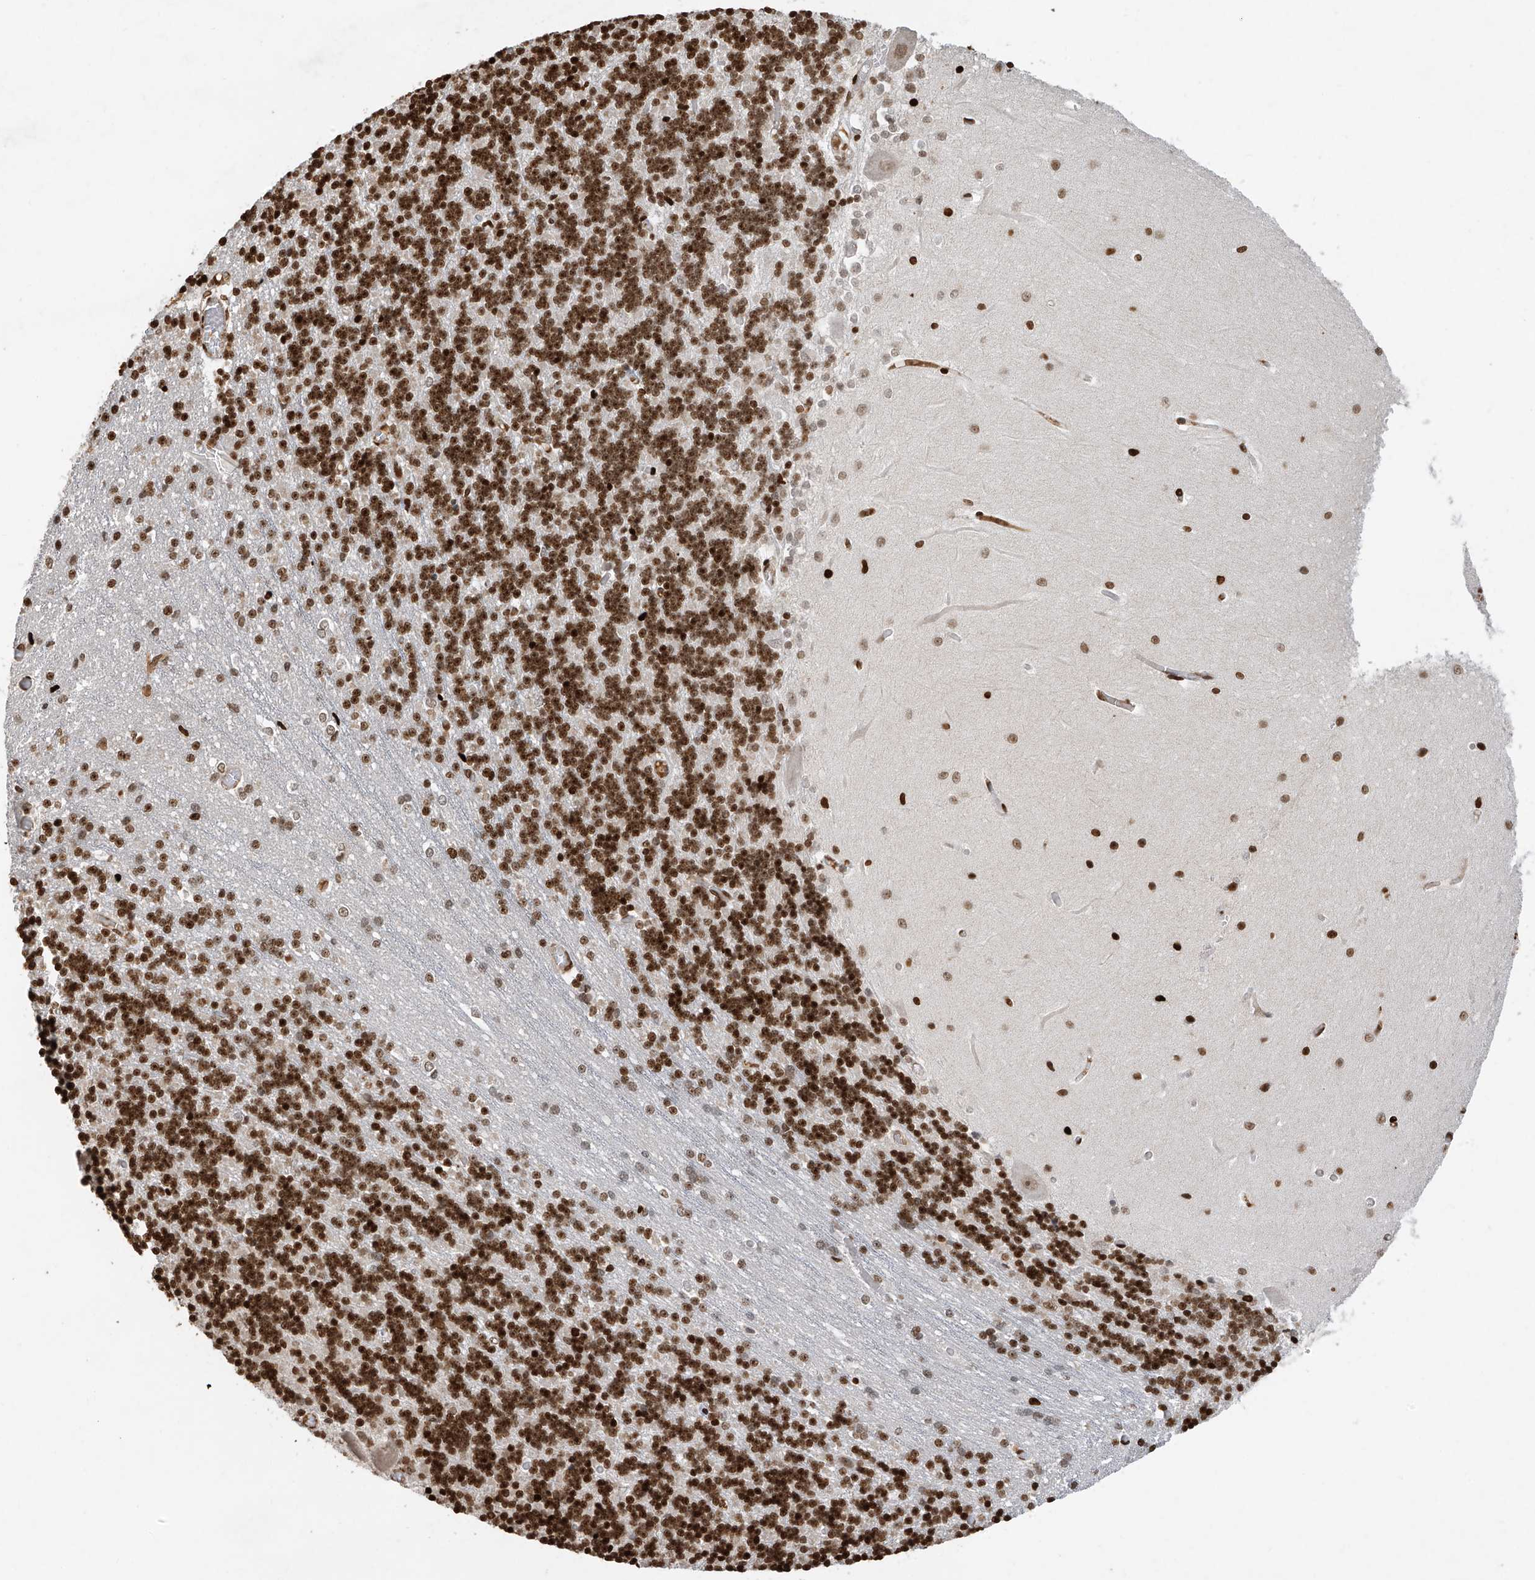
{"staining": {"intensity": "strong", "quantity": ">75%", "location": "nuclear"}, "tissue": "cerebellum", "cell_type": "Cells in granular layer", "image_type": "normal", "snomed": [{"axis": "morphology", "description": "Normal tissue, NOS"}, {"axis": "topography", "description": "Cerebellum"}], "caption": "Immunohistochemical staining of benign cerebellum shows high levels of strong nuclear positivity in about >75% of cells in granular layer.", "gene": "ATRIP", "patient": {"sex": "male", "age": 37}}